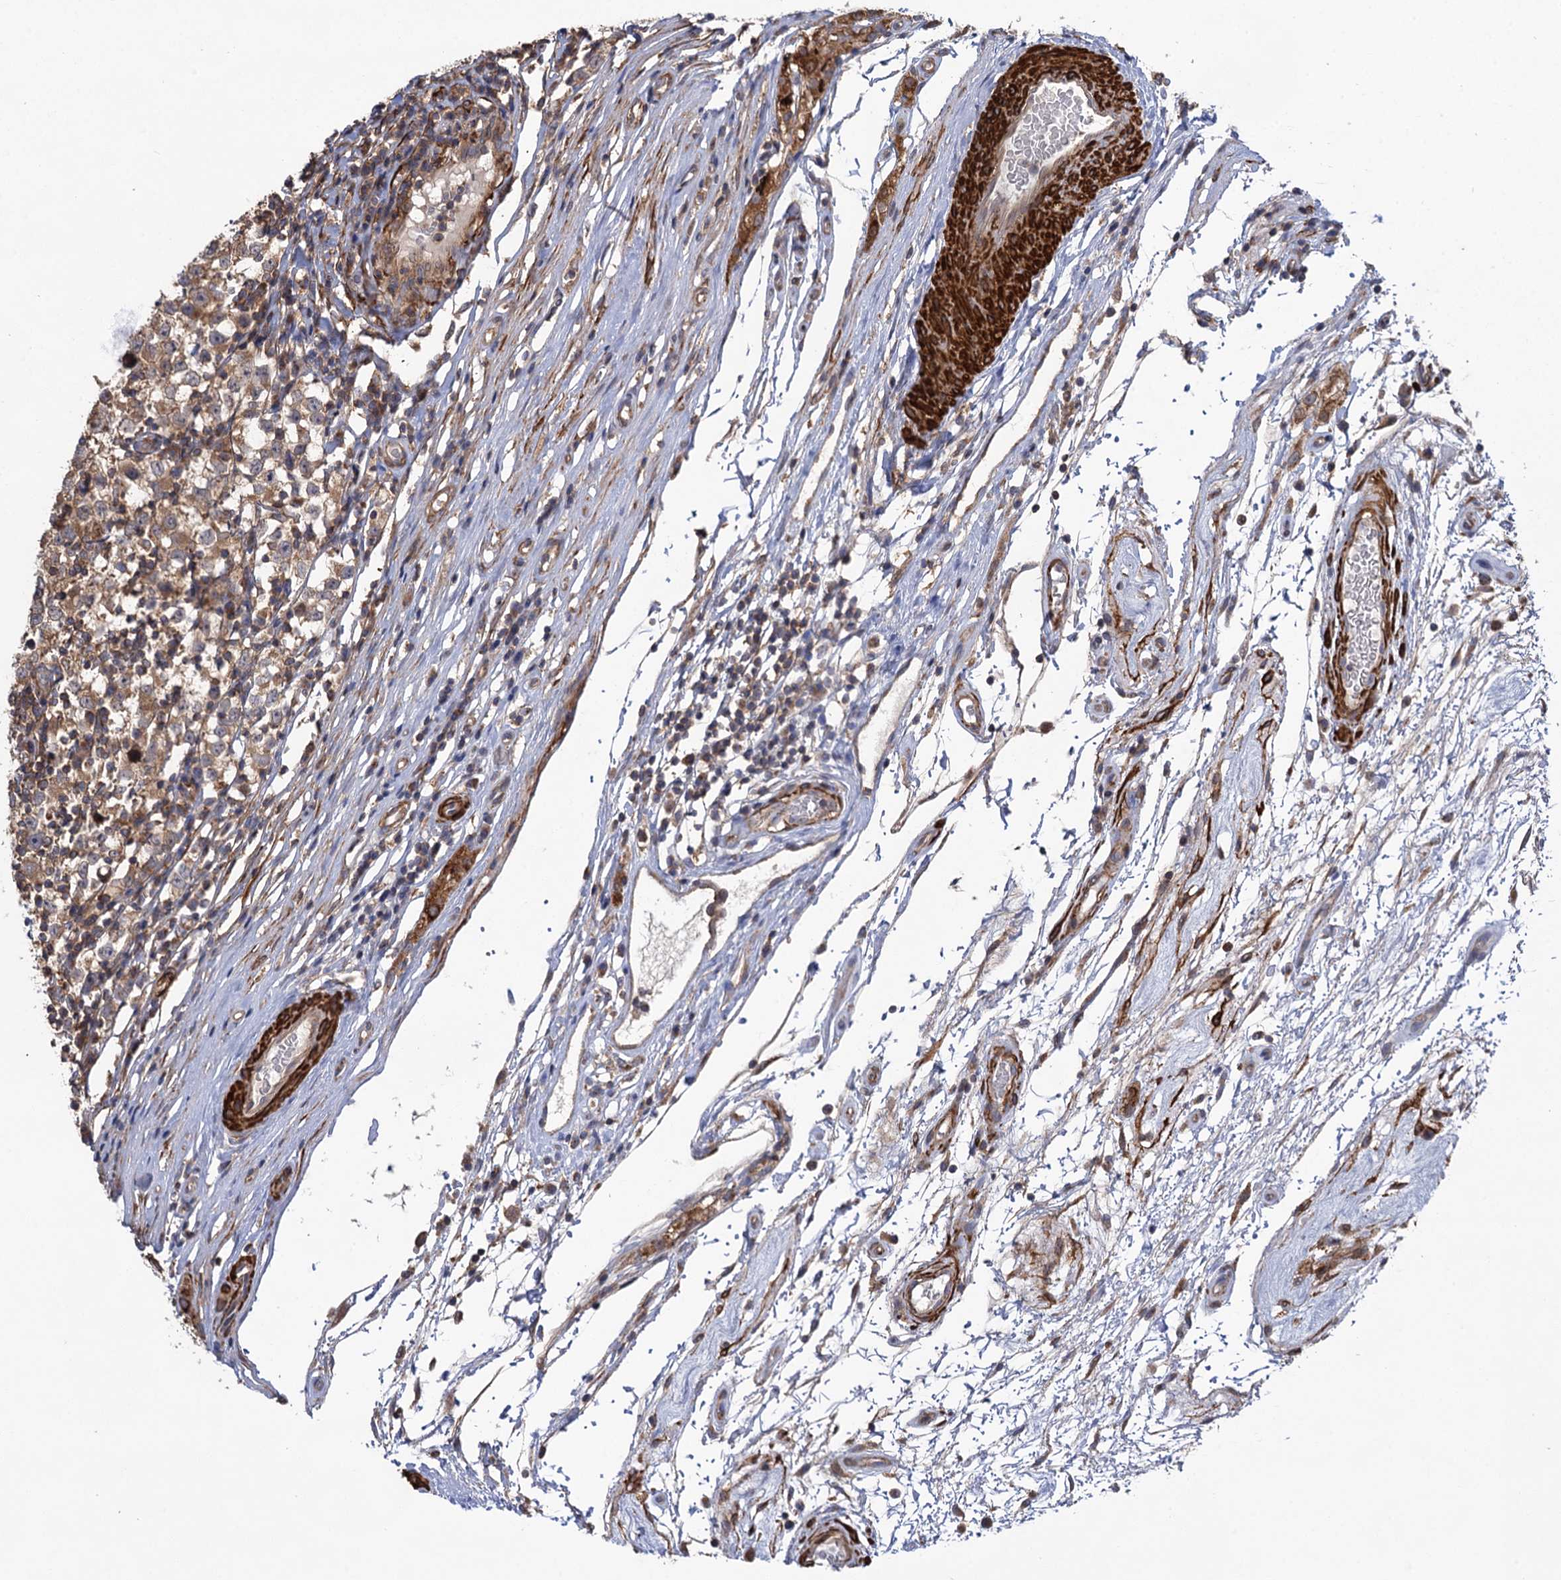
{"staining": {"intensity": "moderate", "quantity": ">75%", "location": "cytoplasmic/membranous"}, "tissue": "testis cancer", "cell_type": "Tumor cells", "image_type": "cancer", "snomed": [{"axis": "morphology", "description": "Seminoma, NOS"}, {"axis": "topography", "description": "Testis"}], "caption": "This photomicrograph exhibits testis seminoma stained with immunohistochemistry to label a protein in brown. The cytoplasmic/membranous of tumor cells show moderate positivity for the protein. Nuclei are counter-stained blue.", "gene": "WDR88", "patient": {"sex": "male", "age": 65}}